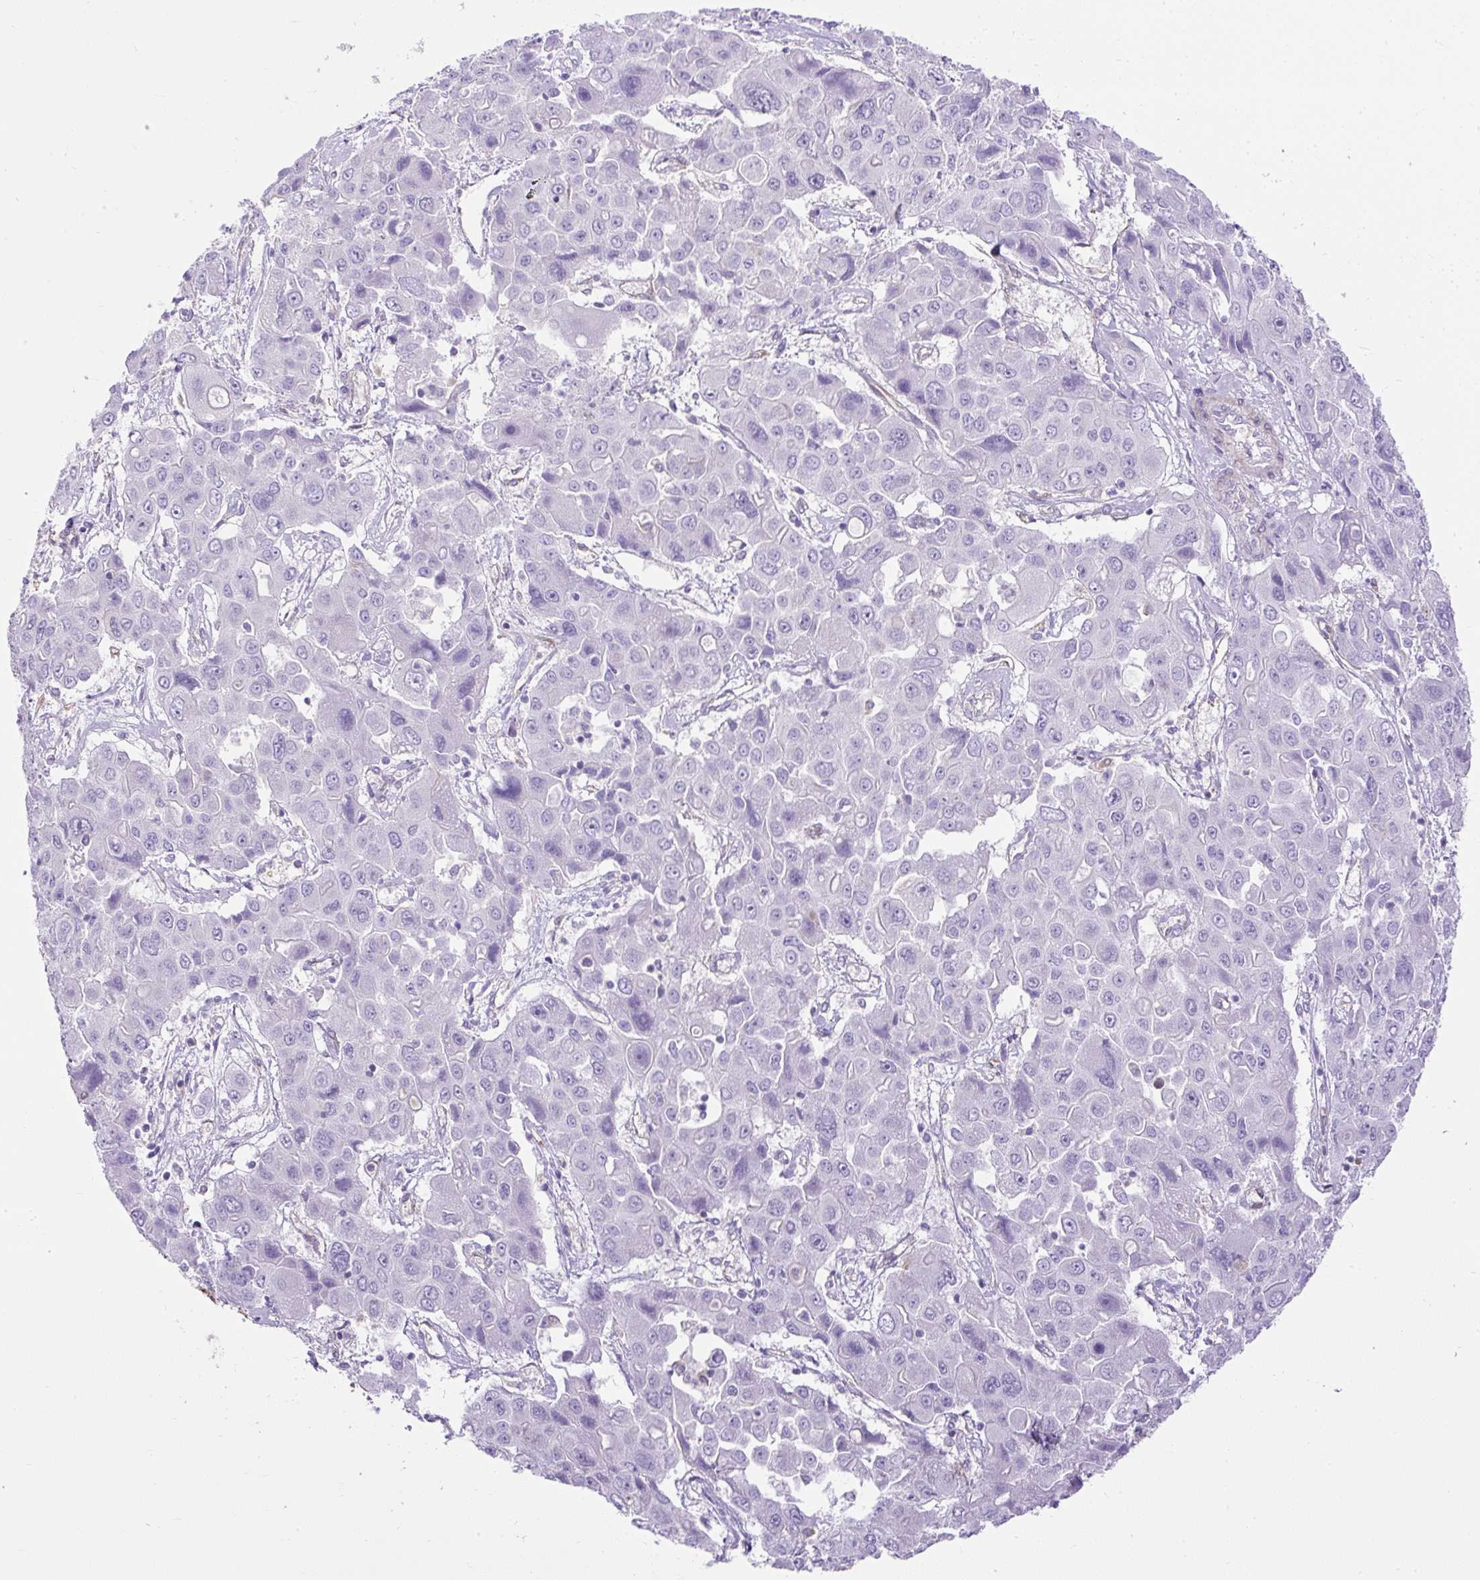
{"staining": {"intensity": "negative", "quantity": "none", "location": "none"}, "tissue": "liver cancer", "cell_type": "Tumor cells", "image_type": "cancer", "snomed": [{"axis": "morphology", "description": "Cholangiocarcinoma"}, {"axis": "topography", "description": "Liver"}], "caption": "DAB (3,3'-diaminobenzidine) immunohistochemical staining of human liver cancer exhibits no significant positivity in tumor cells.", "gene": "MAP1S", "patient": {"sex": "male", "age": 67}}